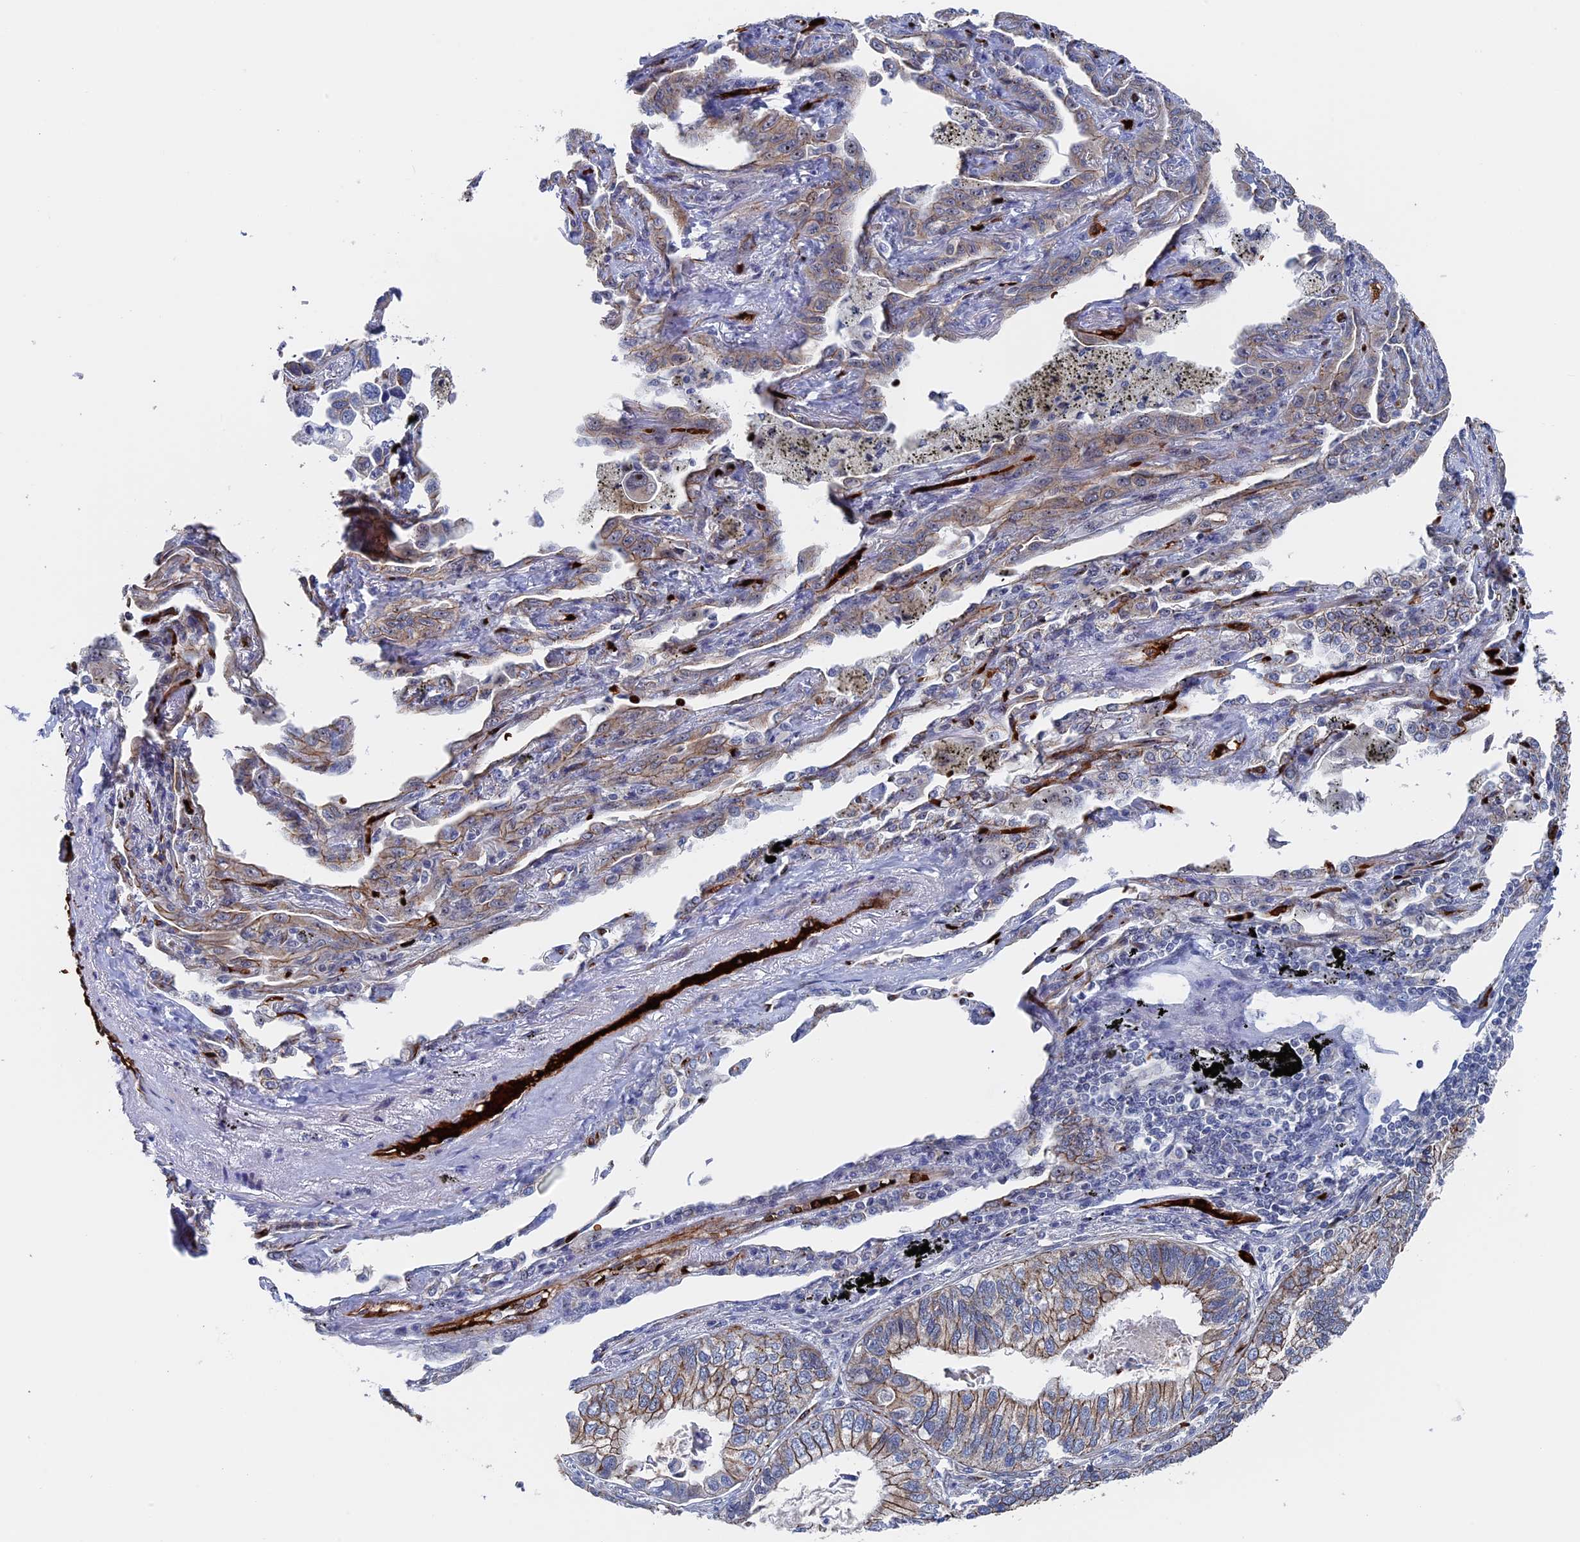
{"staining": {"intensity": "weak", "quantity": "25%-75%", "location": "cytoplasmic/membranous"}, "tissue": "lung cancer", "cell_type": "Tumor cells", "image_type": "cancer", "snomed": [{"axis": "morphology", "description": "Adenocarcinoma, NOS"}, {"axis": "topography", "description": "Lung"}], "caption": "Lung cancer stained for a protein demonstrates weak cytoplasmic/membranous positivity in tumor cells. The staining was performed using DAB to visualize the protein expression in brown, while the nuclei were stained in blue with hematoxylin (Magnification: 20x).", "gene": "EXOSC9", "patient": {"sex": "male", "age": 67}}